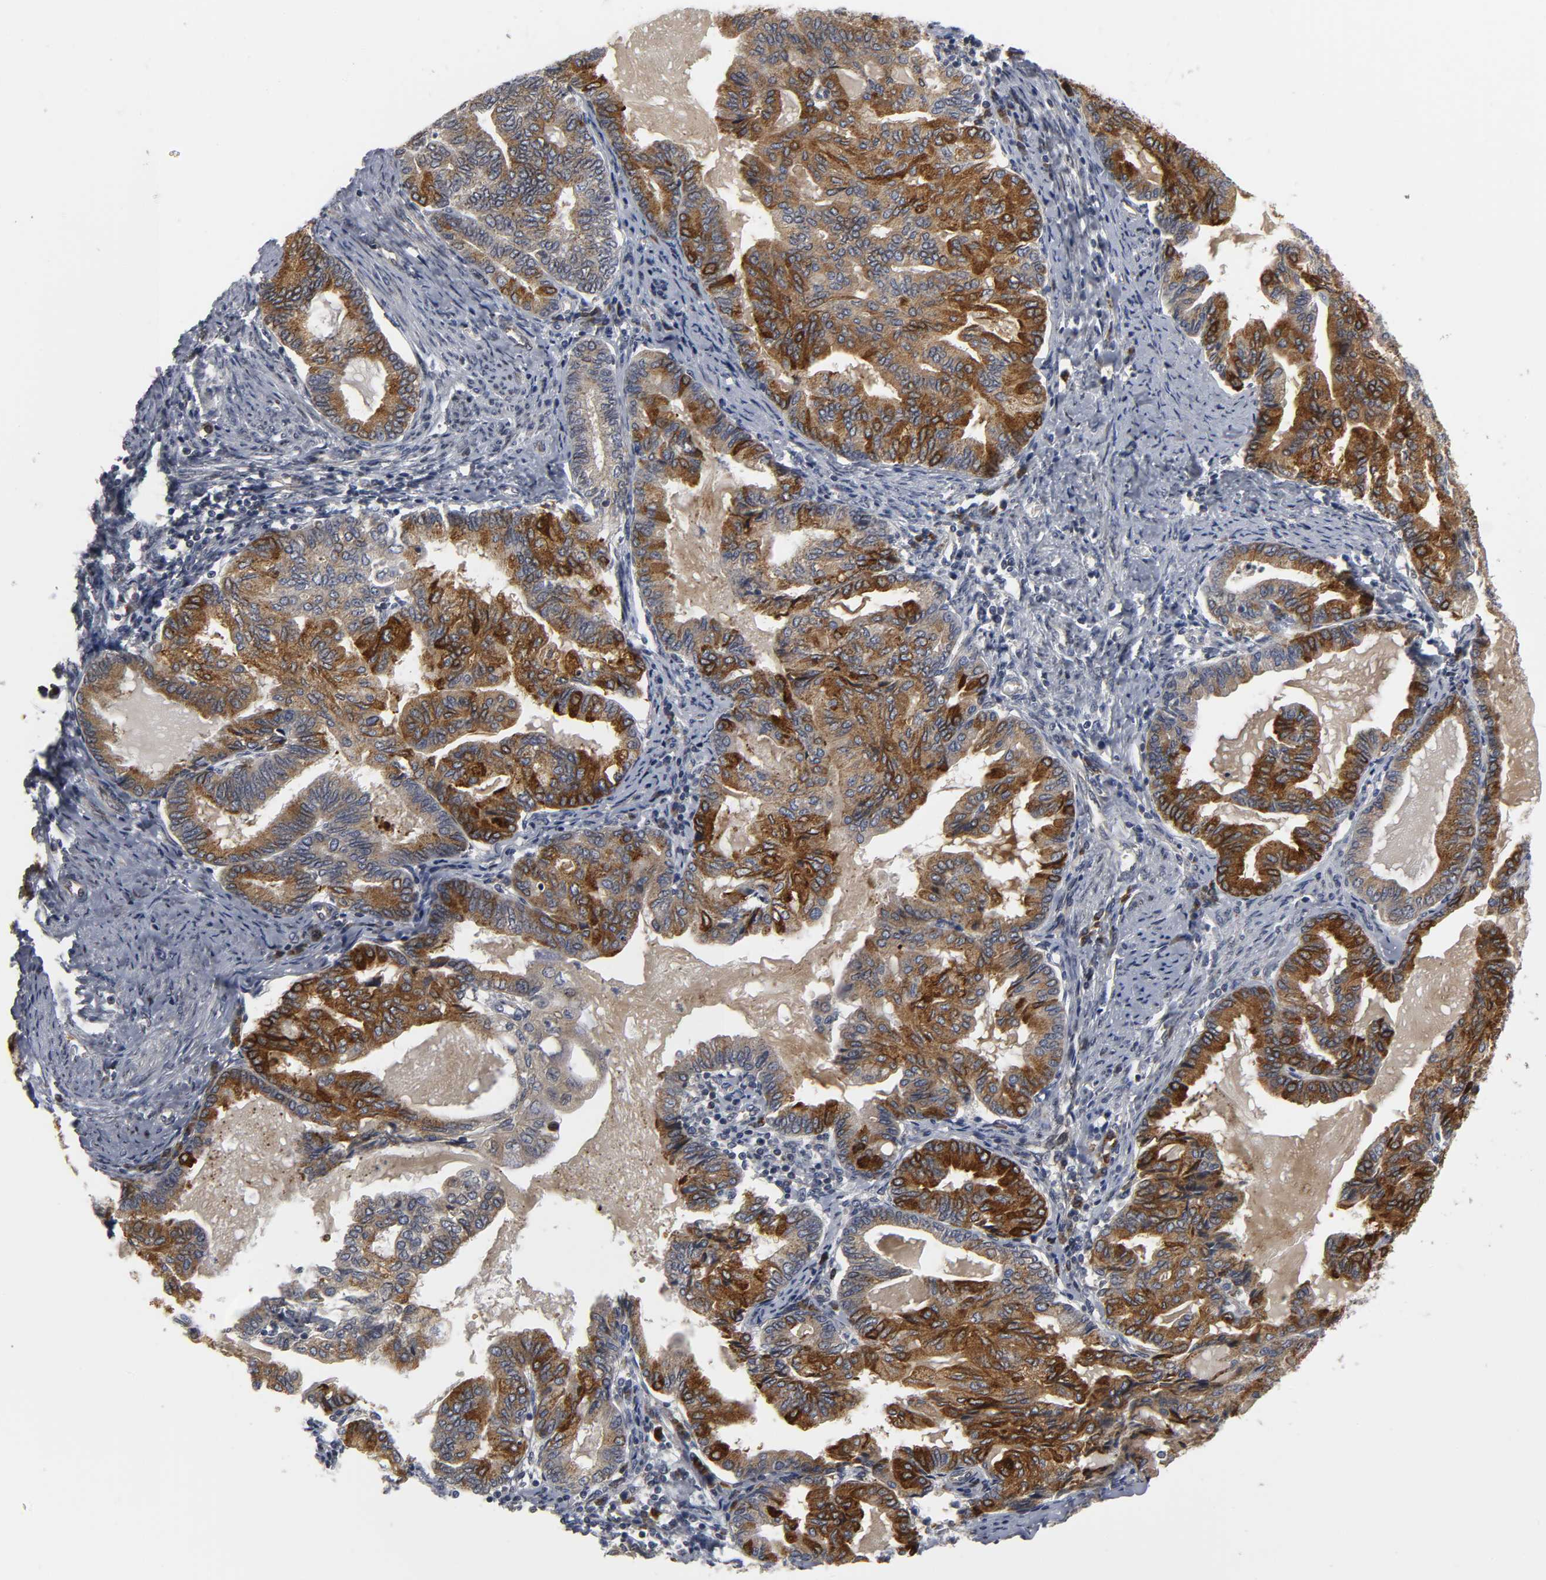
{"staining": {"intensity": "strong", "quantity": "25%-75%", "location": "cytoplasmic/membranous"}, "tissue": "endometrial cancer", "cell_type": "Tumor cells", "image_type": "cancer", "snomed": [{"axis": "morphology", "description": "Adenocarcinoma, NOS"}, {"axis": "topography", "description": "Endometrium"}], "caption": "Immunohistochemistry micrograph of adenocarcinoma (endometrial) stained for a protein (brown), which reveals high levels of strong cytoplasmic/membranous expression in about 25%-75% of tumor cells.", "gene": "ASB6", "patient": {"sex": "female", "age": 86}}